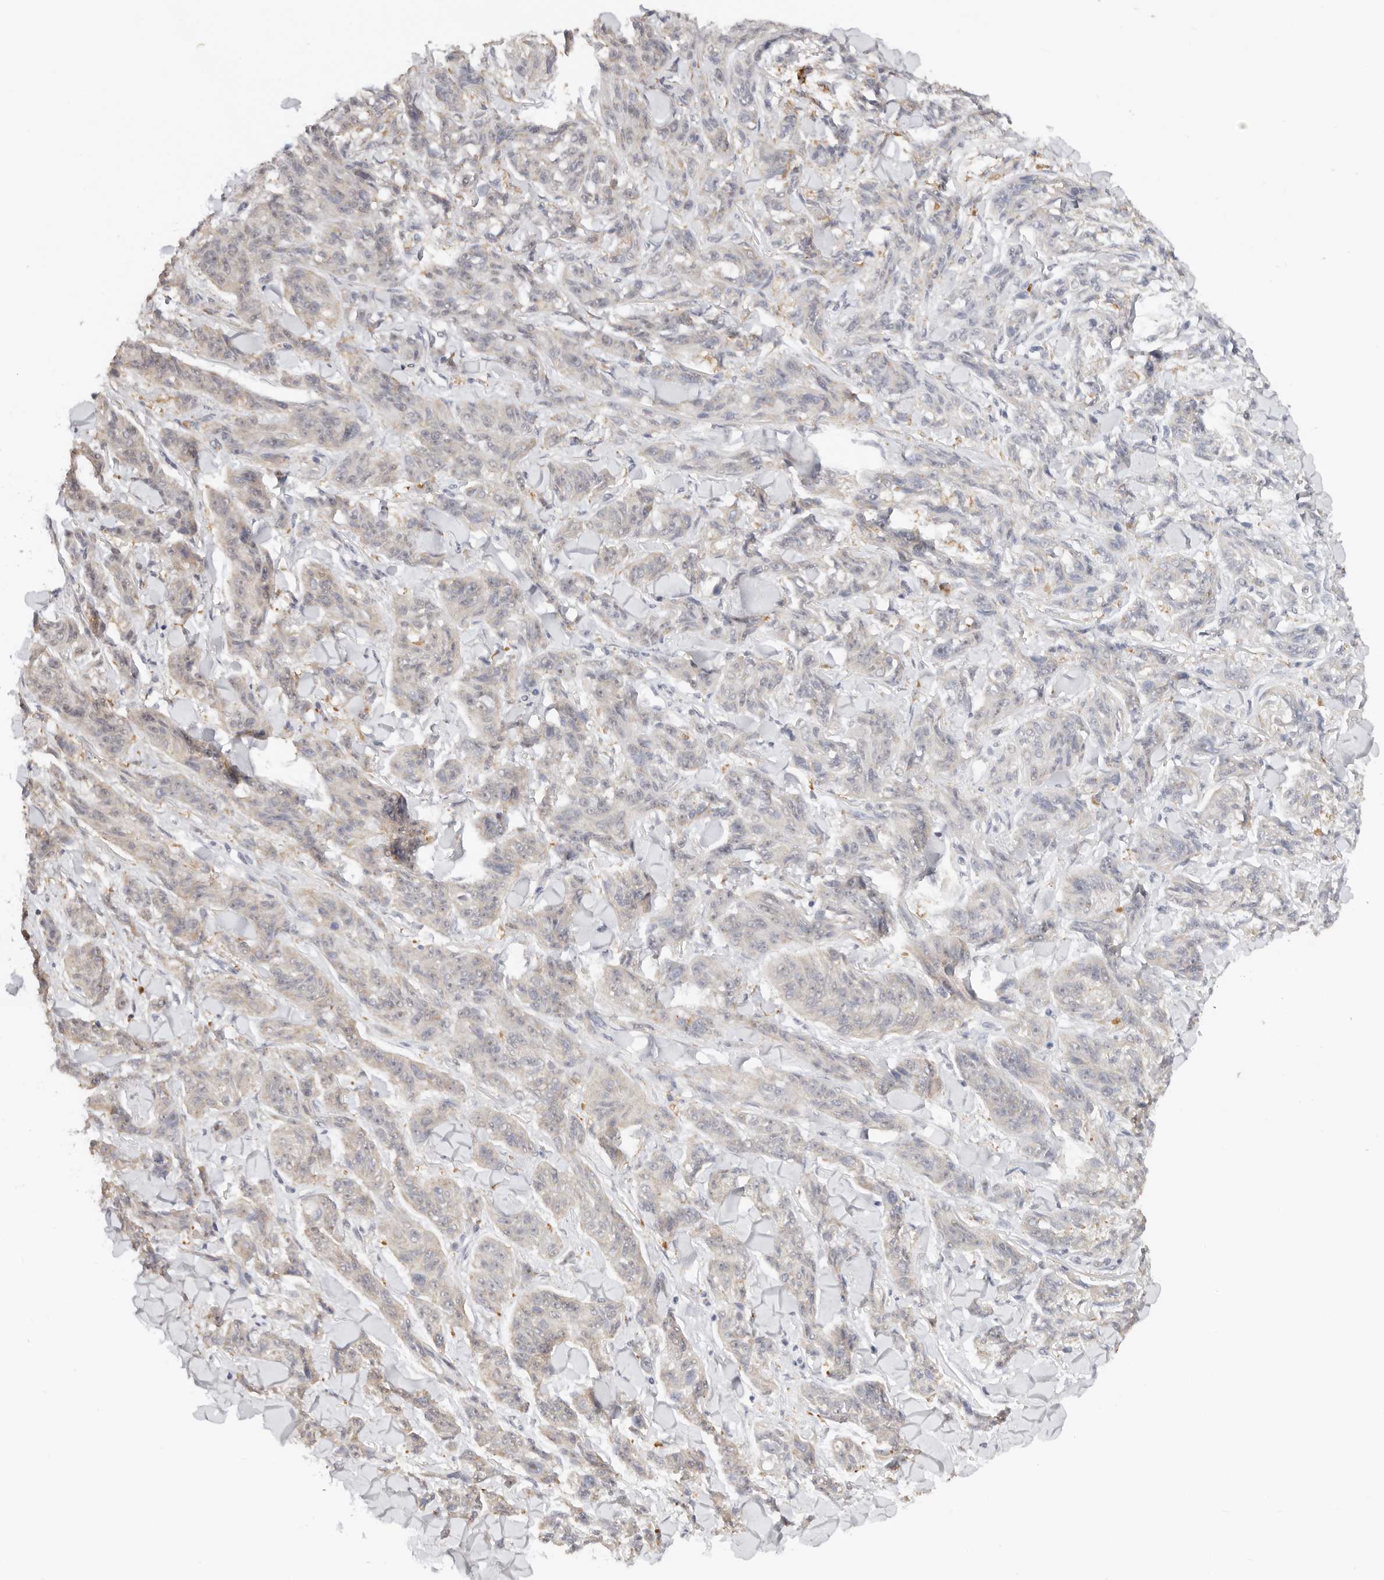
{"staining": {"intensity": "negative", "quantity": "none", "location": "none"}, "tissue": "melanoma", "cell_type": "Tumor cells", "image_type": "cancer", "snomed": [{"axis": "morphology", "description": "Malignant melanoma, NOS"}, {"axis": "topography", "description": "Skin"}], "caption": "Human melanoma stained for a protein using immunohistochemistry displays no staining in tumor cells.", "gene": "LARP7", "patient": {"sex": "male", "age": 53}}